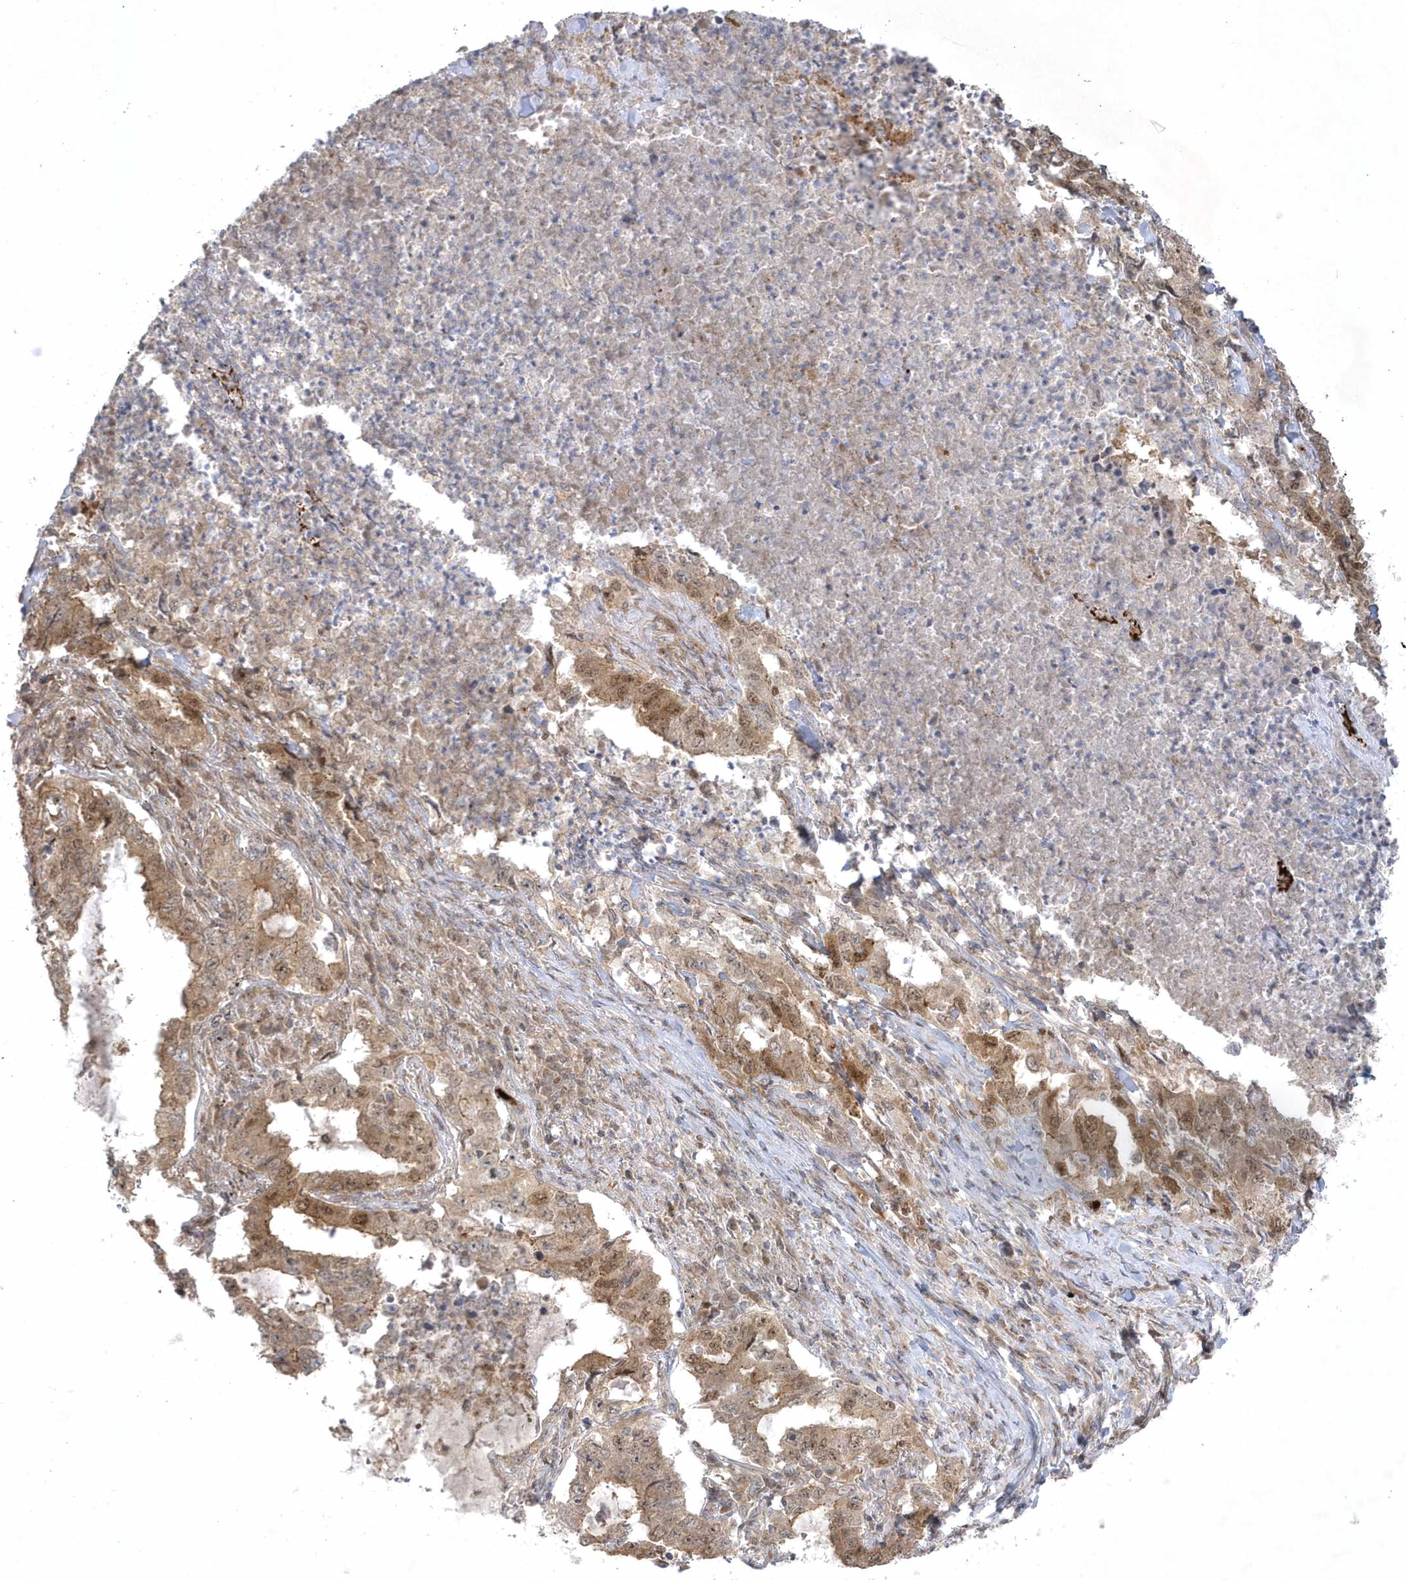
{"staining": {"intensity": "moderate", "quantity": ">75%", "location": "cytoplasmic/membranous,nuclear"}, "tissue": "lung cancer", "cell_type": "Tumor cells", "image_type": "cancer", "snomed": [{"axis": "morphology", "description": "Adenocarcinoma, NOS"}, {"axis": "topography", "description": "Lung"}], "caption": "Immunohistochemical staining of lung adenocarcinoma displays medium levels of moderate cytoplasmic/membranous and nuclear protein expression in approximately >75% of tumor cells. The staining was performed using DAB (3,3'-diaminobenzidine) to visualize the protein expression in brown, while the nuclei were stained in blue with hematoxylin (Magnification: 20x).", "gene": "NAF1", "patient": {"sex": "female", "age": 51}}